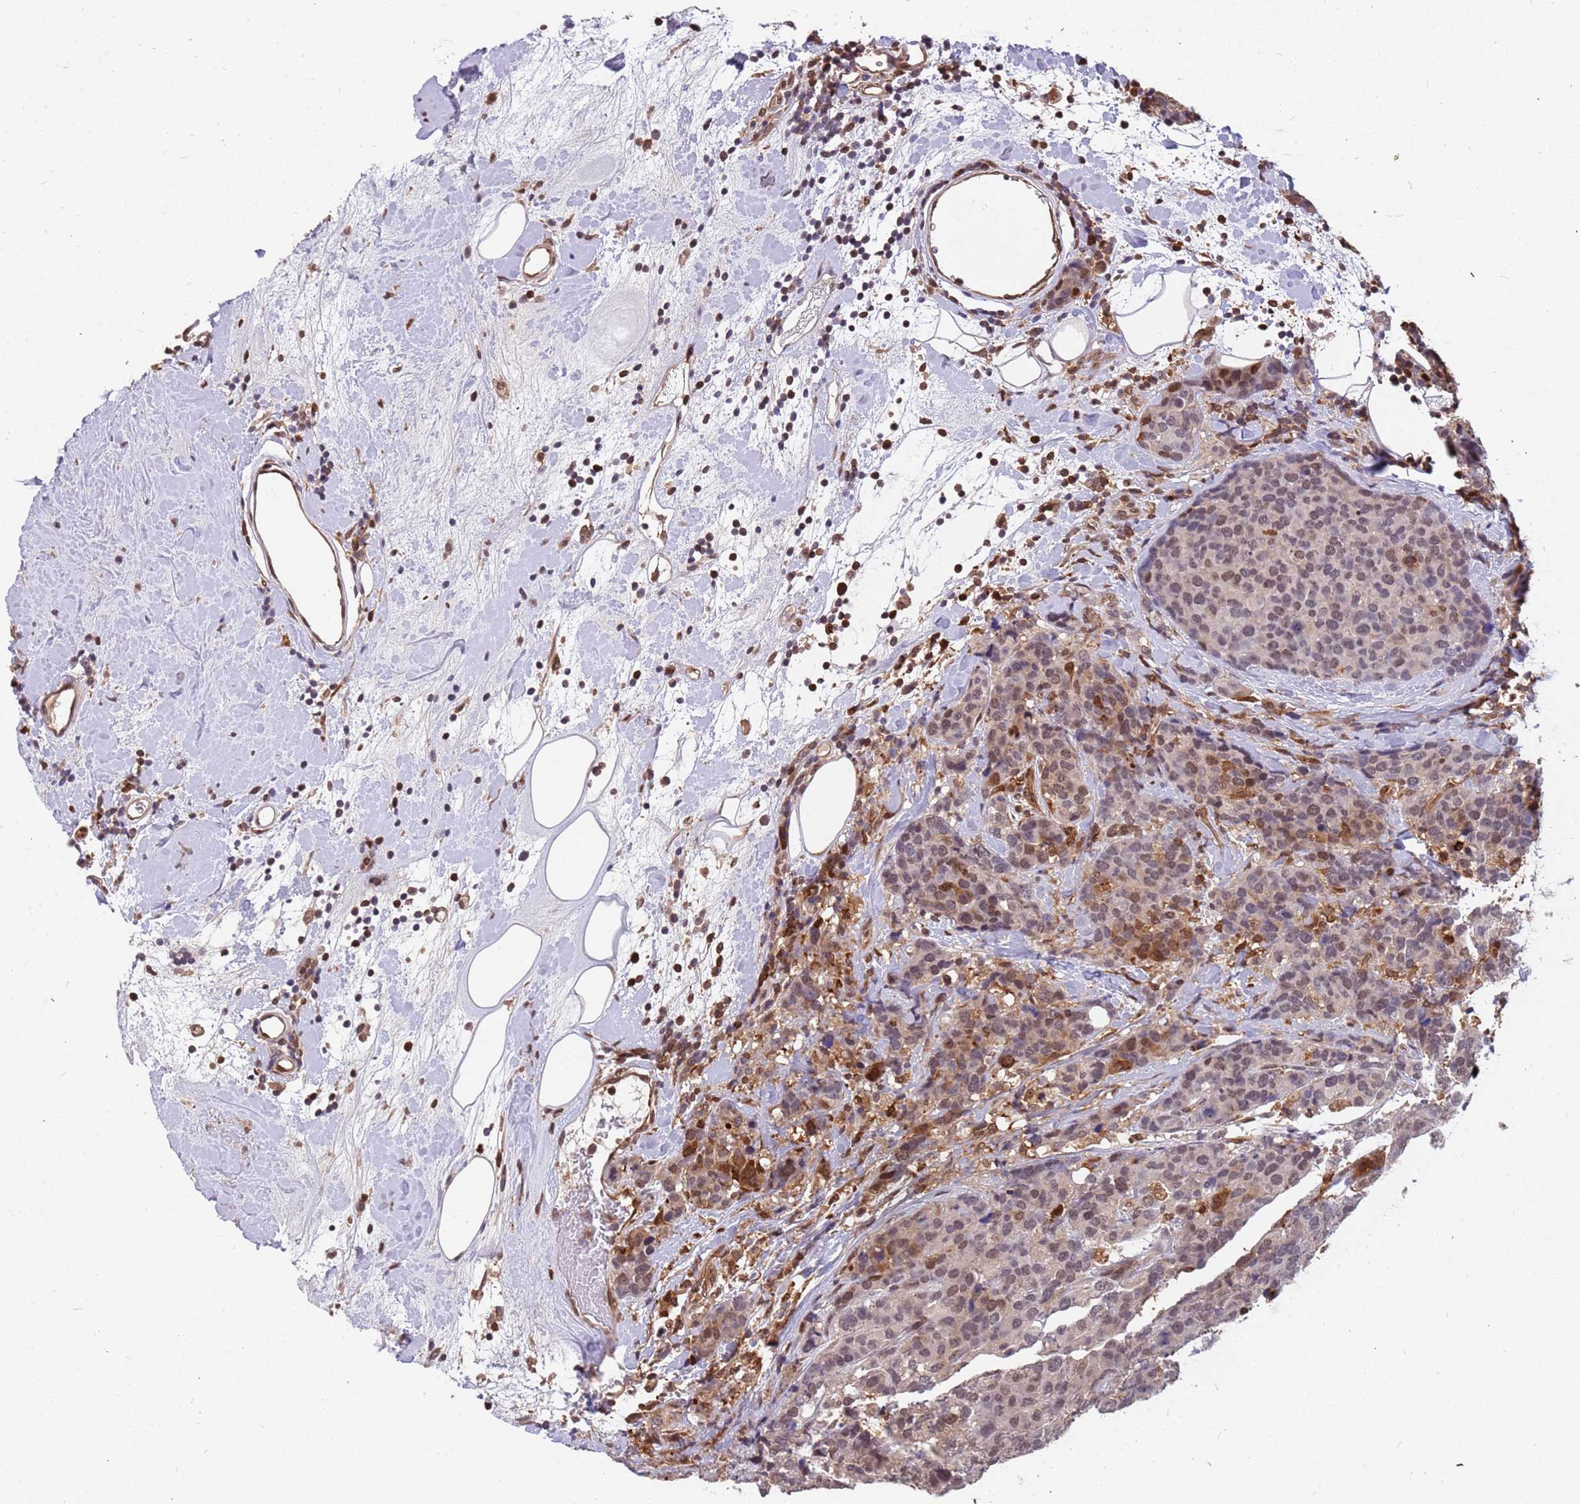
{"staining": {"intensity": "moderate", "quantity": "25%-75%", "location": "cytoplasmic/membranous,nuclear"}, "tissue": "breast cancer", "cell_type": "Tumor cells", "image_type": "cancer", "snomed": [{"axis": "morphology", "description": "Lobular carcinoma"}, {"axis": "topography", "description": "Breast"}], "caption": "A photomicrograph of human breast cancer (lobular carcinoma) stained for a protein exhibits moderate cytoplasmic/membranous and nuclear brown staining in tumor cells.", "gene": "GBP2", "patient": {"sex": "female", "age": 59}}